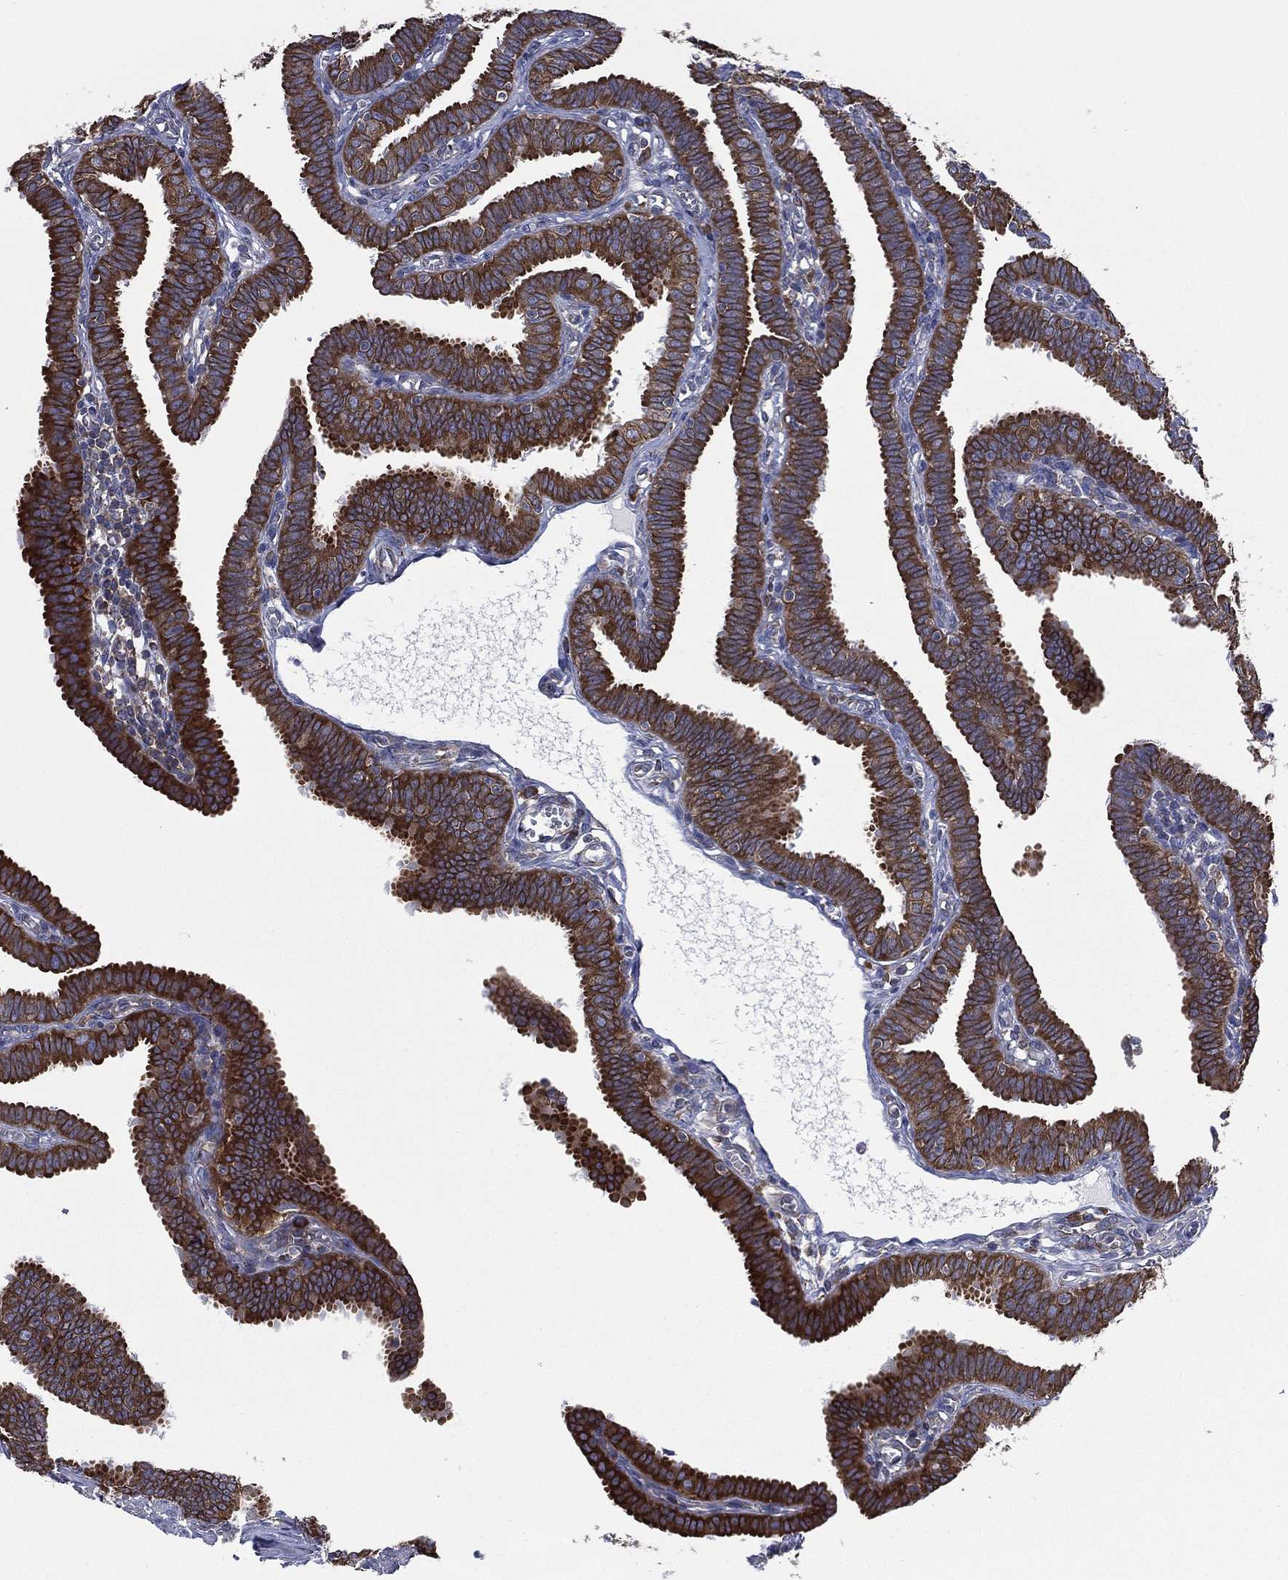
{"staining": {"intensity": "strong", "quantity": ">75%", "location": "cytoplasmic/membranous"}, "tissue": "fallopian tube", "cell_type": "Glandular cells", "image_type": "normal", "snomed": [{"axis": "morphology", "description": "Normal tissue, NOS"}, {"axis": "topography", "description": "Fallopian tube"}], "caption": "Protein staining of unremarkable fallopian tube exhibits strong cytoplasmic/membranous staining in approximately >75% of glandular cells. (DAB = brown stain, brightfield microscopy at high magnification).", "gene": "FARSA", "patient": {"sex": "female", "age": 25}}